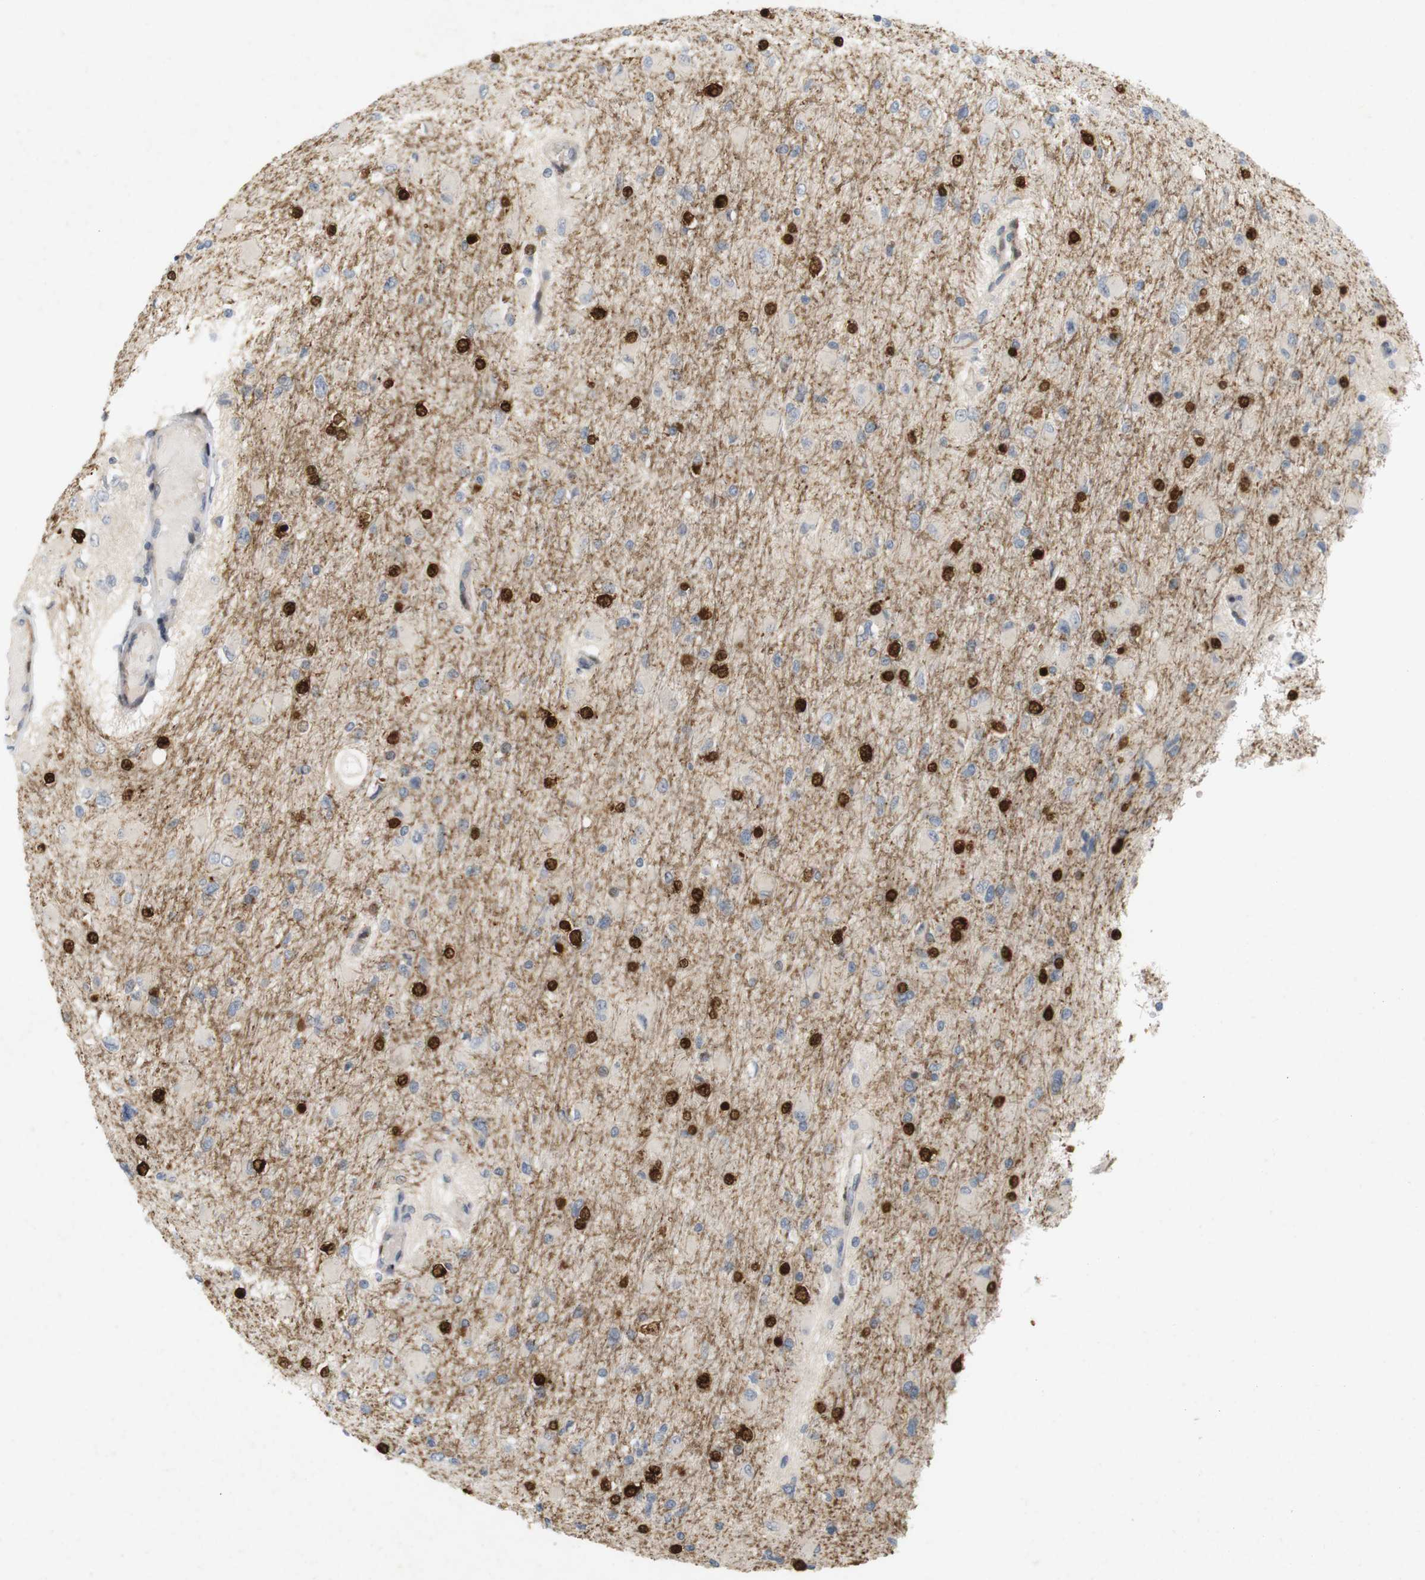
{"staining": {"intensity": "negative", "quantity": "none", "location": "none"}, "tissue": "glioma", "cell_type": "Tumor cells", "image_type": "cancer", "snomed": [{"axis": "morphology", "description": "Glioma, malignant, High grade"}, {"axis": "topography", "description": "Cerebral cortex"}], "caption": "IHC micrograph of human high-grade glioma (malignant) stained for a protein (brown), which displays no staining in tumor cells.", "gene": "PPP1R14A", "patient": {"sex": "female", "age": 36}}